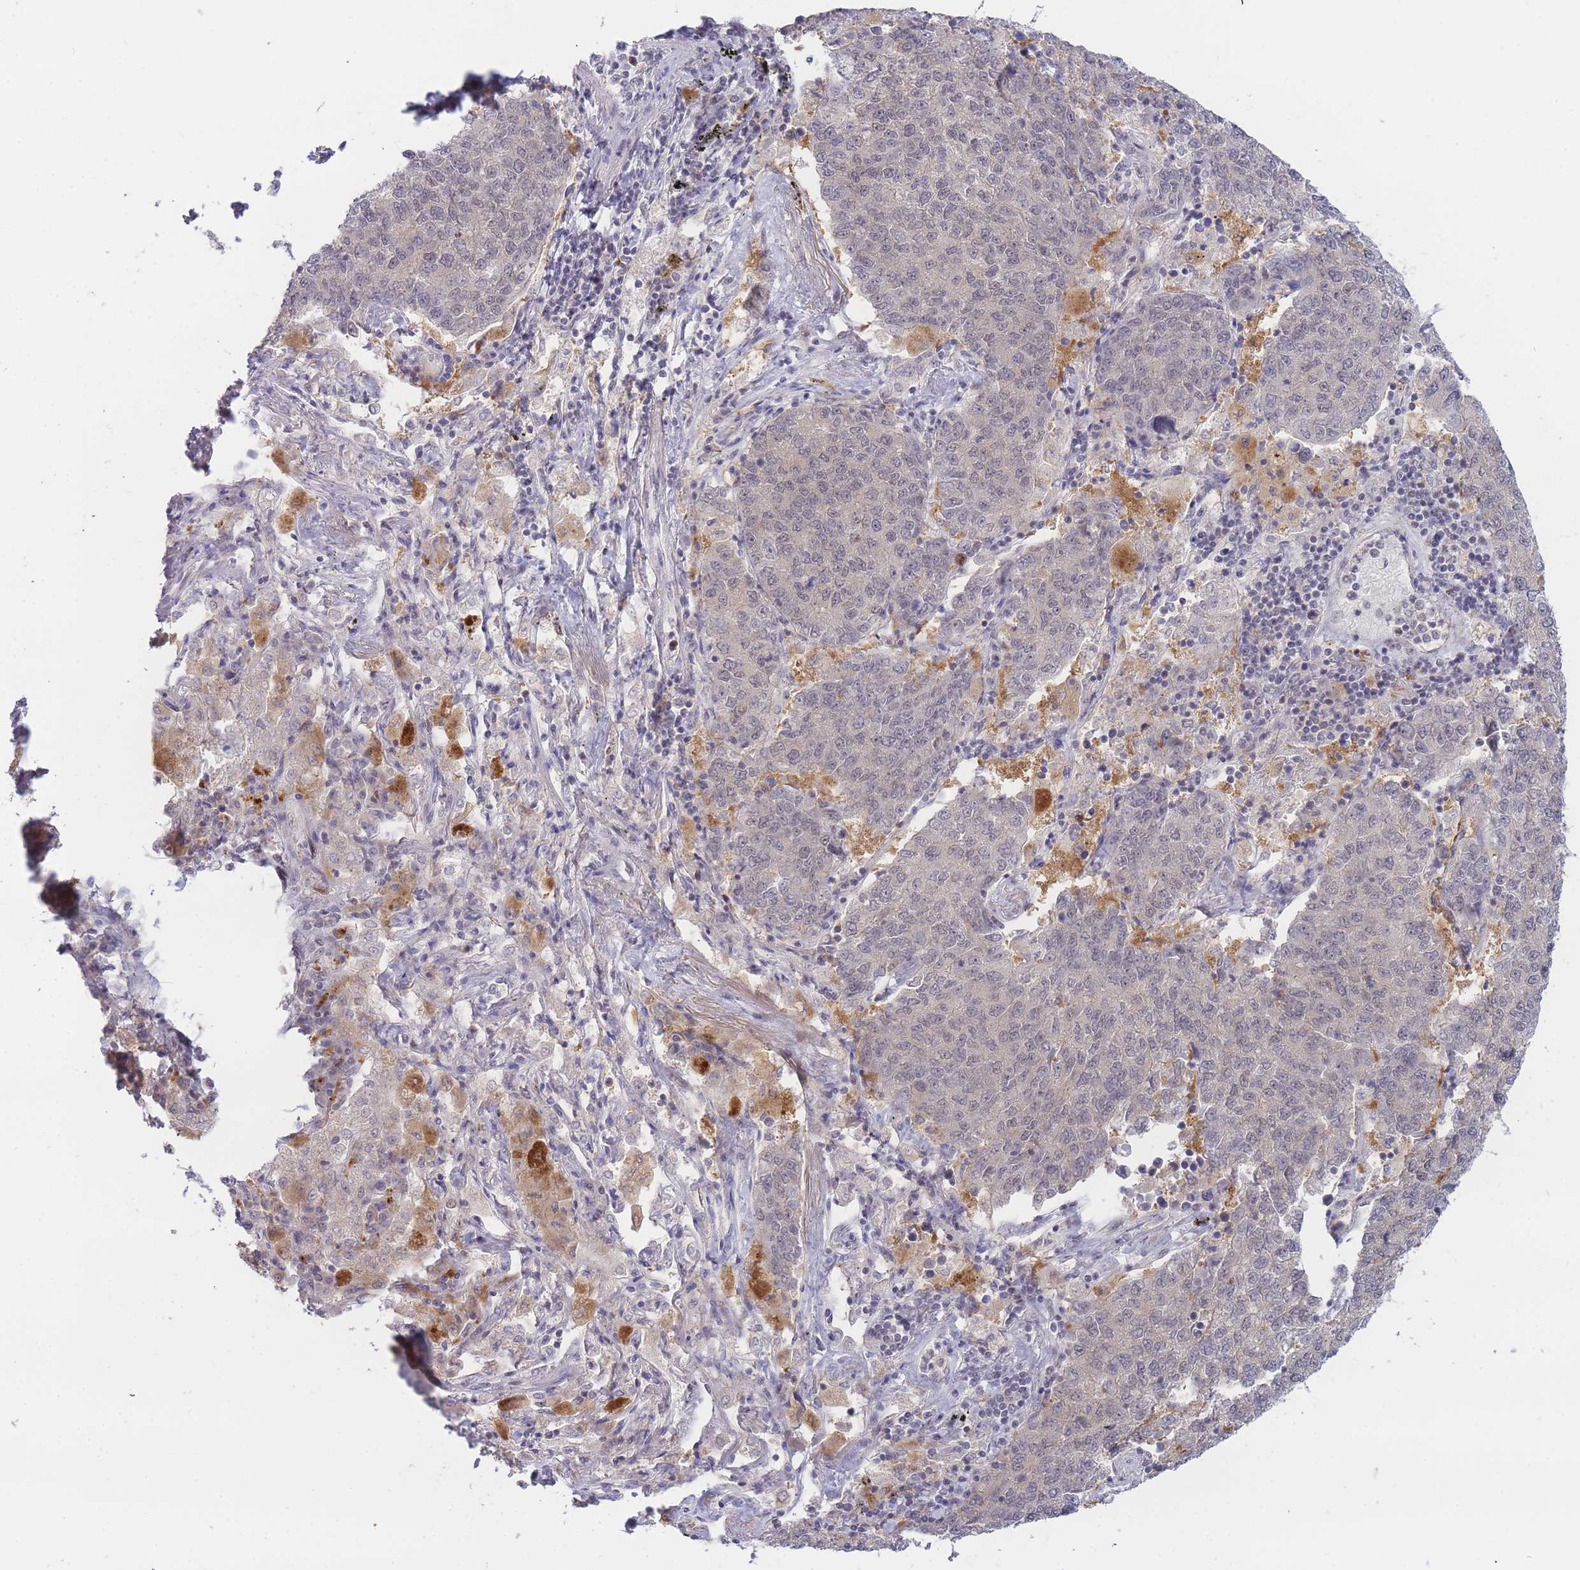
{"staining": {"intensity": "negative", "quantity": "none", "location": "none"}, "tissue": "lung cancer", "cell_type": "Tumor cells", "image_type": "cancer", "snomed": [{"axis": "morphology", "description": "Adenocarcinoma, NOS"}, {"axis": "topography", "description": "Lung"}], "caption": "Image shows no protein positivity in tumor cells of lung cancer (adenocarcinoma) tissue.", "gene": "DEAF1", "patient": {"sex": "male", "age": 49}}